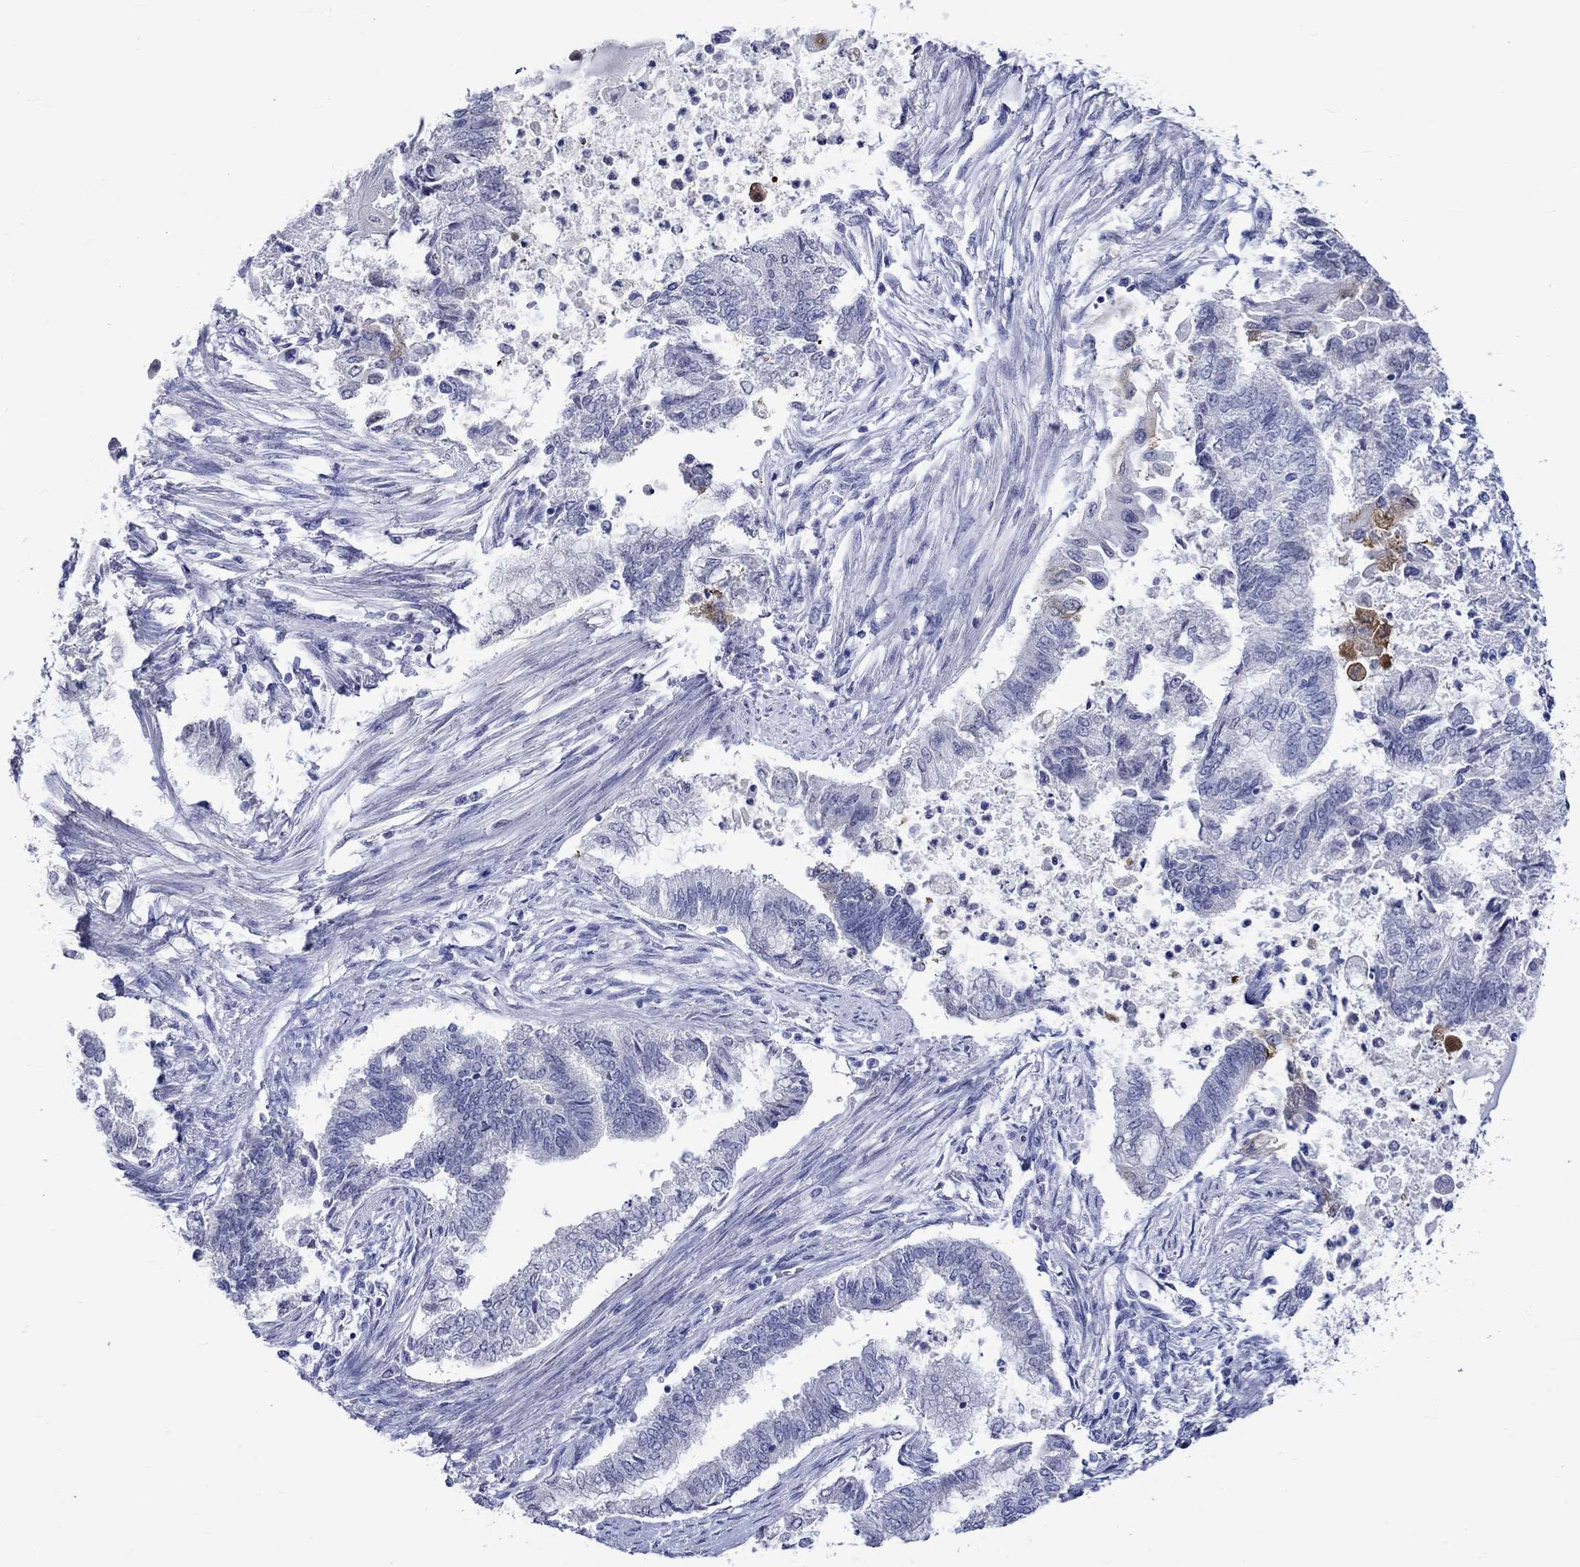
{"staining": {"intensity": "negative", "quantity": "none", "location": "none"}, "tissue": "endometrial cancer", "cell_type": "Tumor cells", "image_type": "cancer", "snomed": [{"axis": "morphology", "description": "Adenocarcinoma, NOS"}, {"axis": "topography", "description": "Endometrium"}], "caption": "The IHC image has no significant positivity in tumor cells of endometrial cancer tissue.", "gene": "CRYAB", "patient": {"sex": "female", "age": 65}}